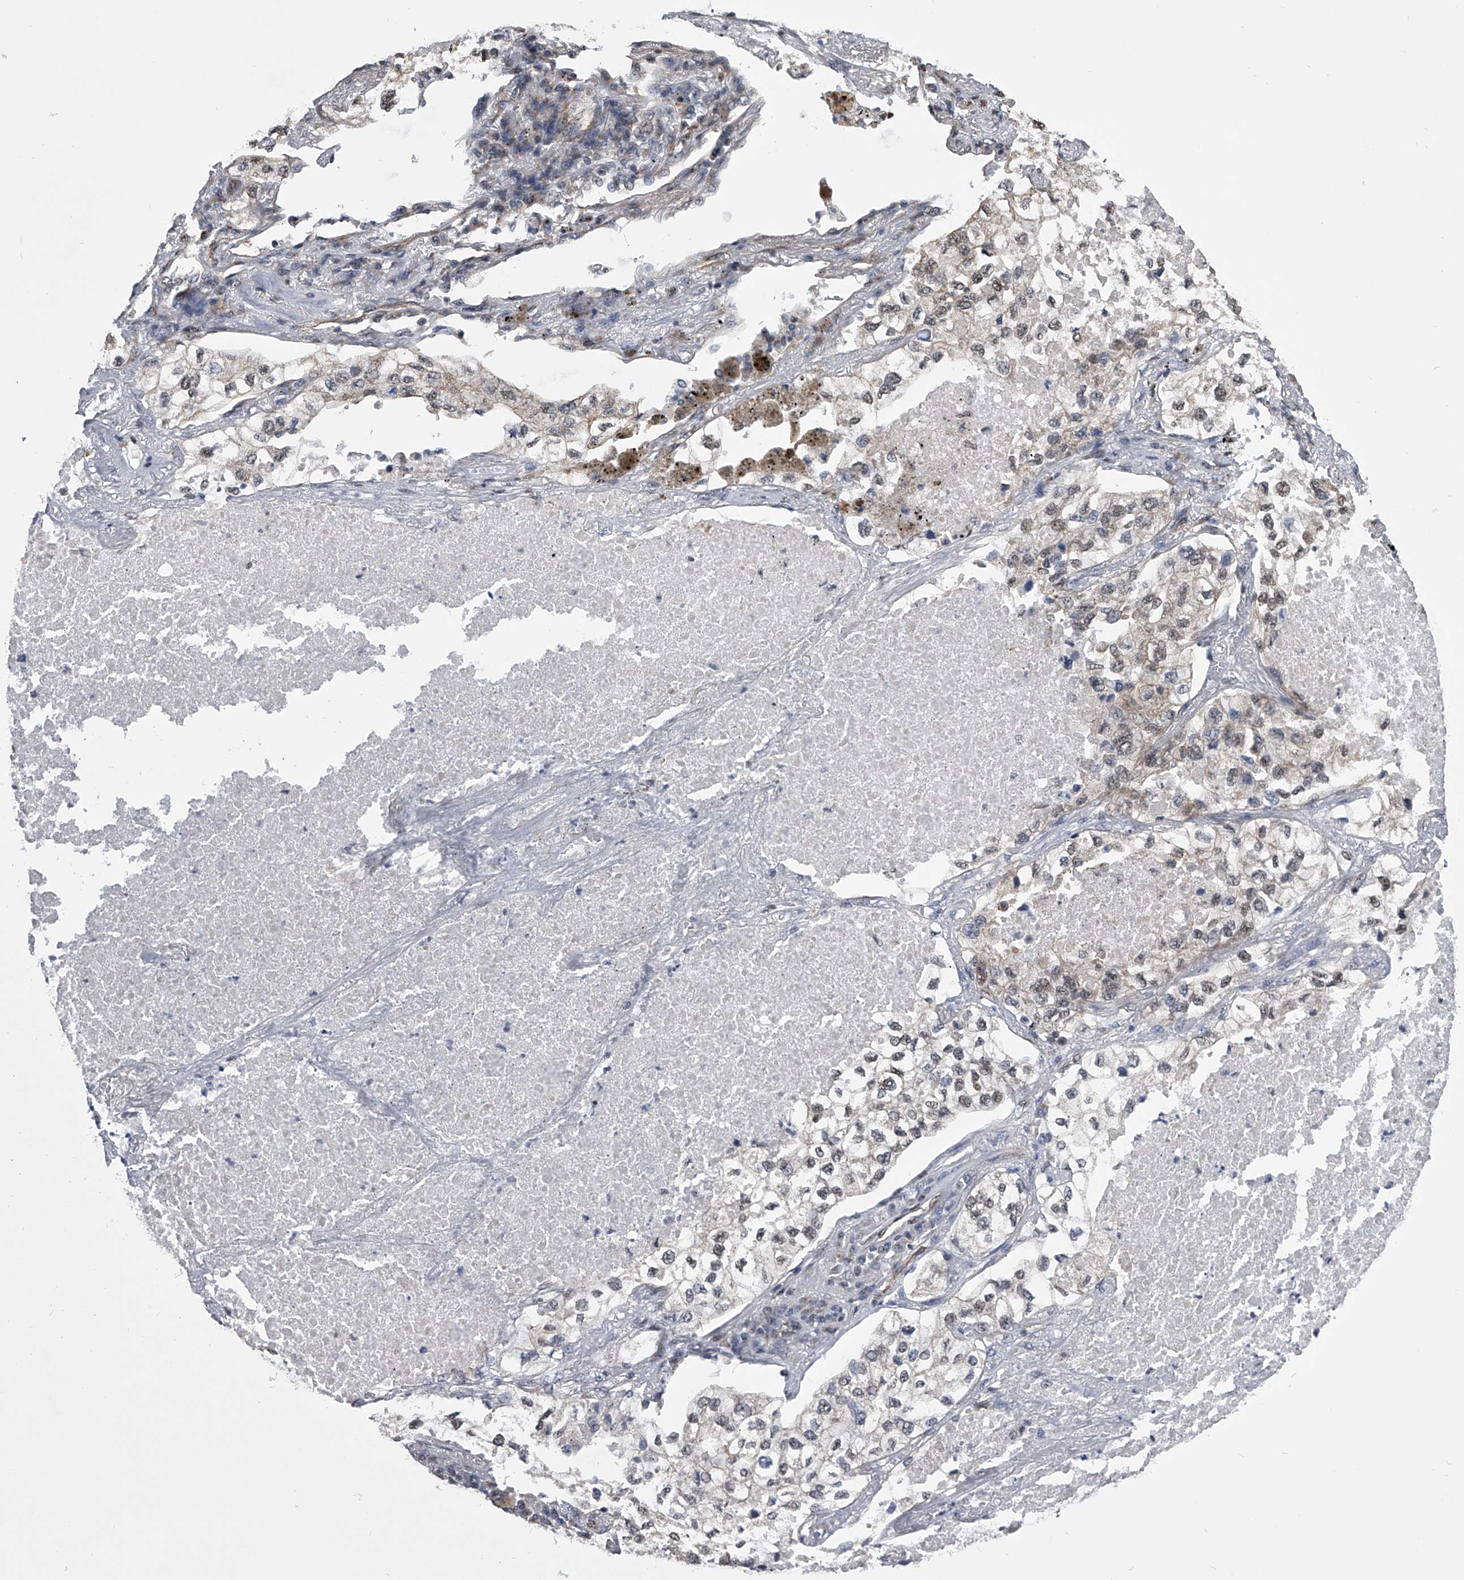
{"staining": {"intensity": "negative", "quantity": "none", "location": "none"}, "tissue": "lung cancer", "cell_type": "Tumor cells", "image_type": "cancer", "snomed": [{"axis": "morphology", "description": "Adenocarcinoma, NOS"}, {"axis": "topography", "description": "Lung"}], "caption": "An immunohistochemistry (IHC) photomicrograph of adenocarcinoma (lung) is shown. There is no staining in tumor cells of adenocarcinoma (lung).", "gene": "ZNF76", "patient": {"sex": "male", "age": 63}}